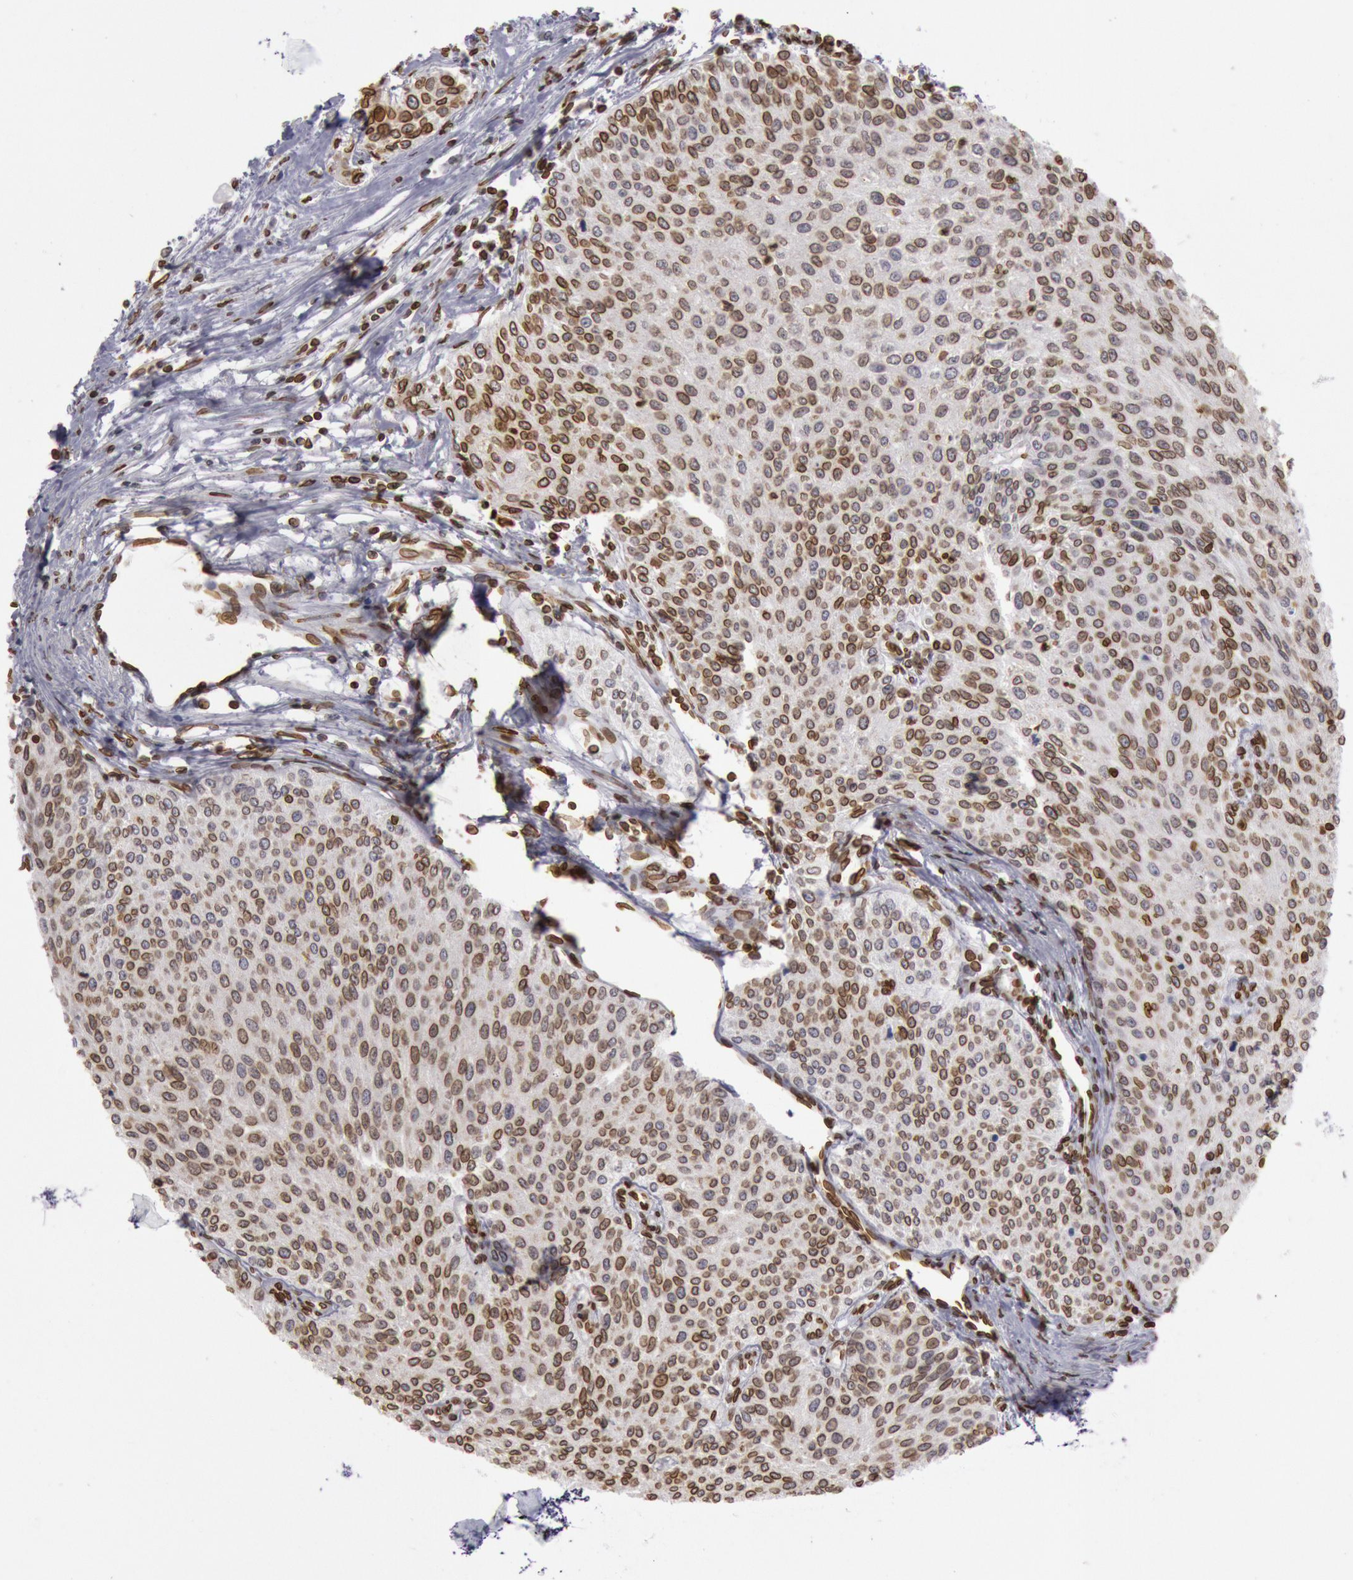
{"staining": {"intensity": "moderate", "quantity": "25%-75%", "location": "cytoplasmic/membranous,nuclear"}, "tissue": "urothelial cancer", "cell_type": "Tumor cells", "image_type": "cancer", "snomed": [{"axis": "morphology", "description": "Urothelial carcinoma, Low grade"}, {"axis": "topography", "description": "Urinary bladder"}], "caption": "A brown stain shows moderate cytoplasmic/membranous and nuclear staining of a protein in urothelial cancer tumor cells.", "gene": "SUN2", "patient": {"sex": "female", "age": 73}}